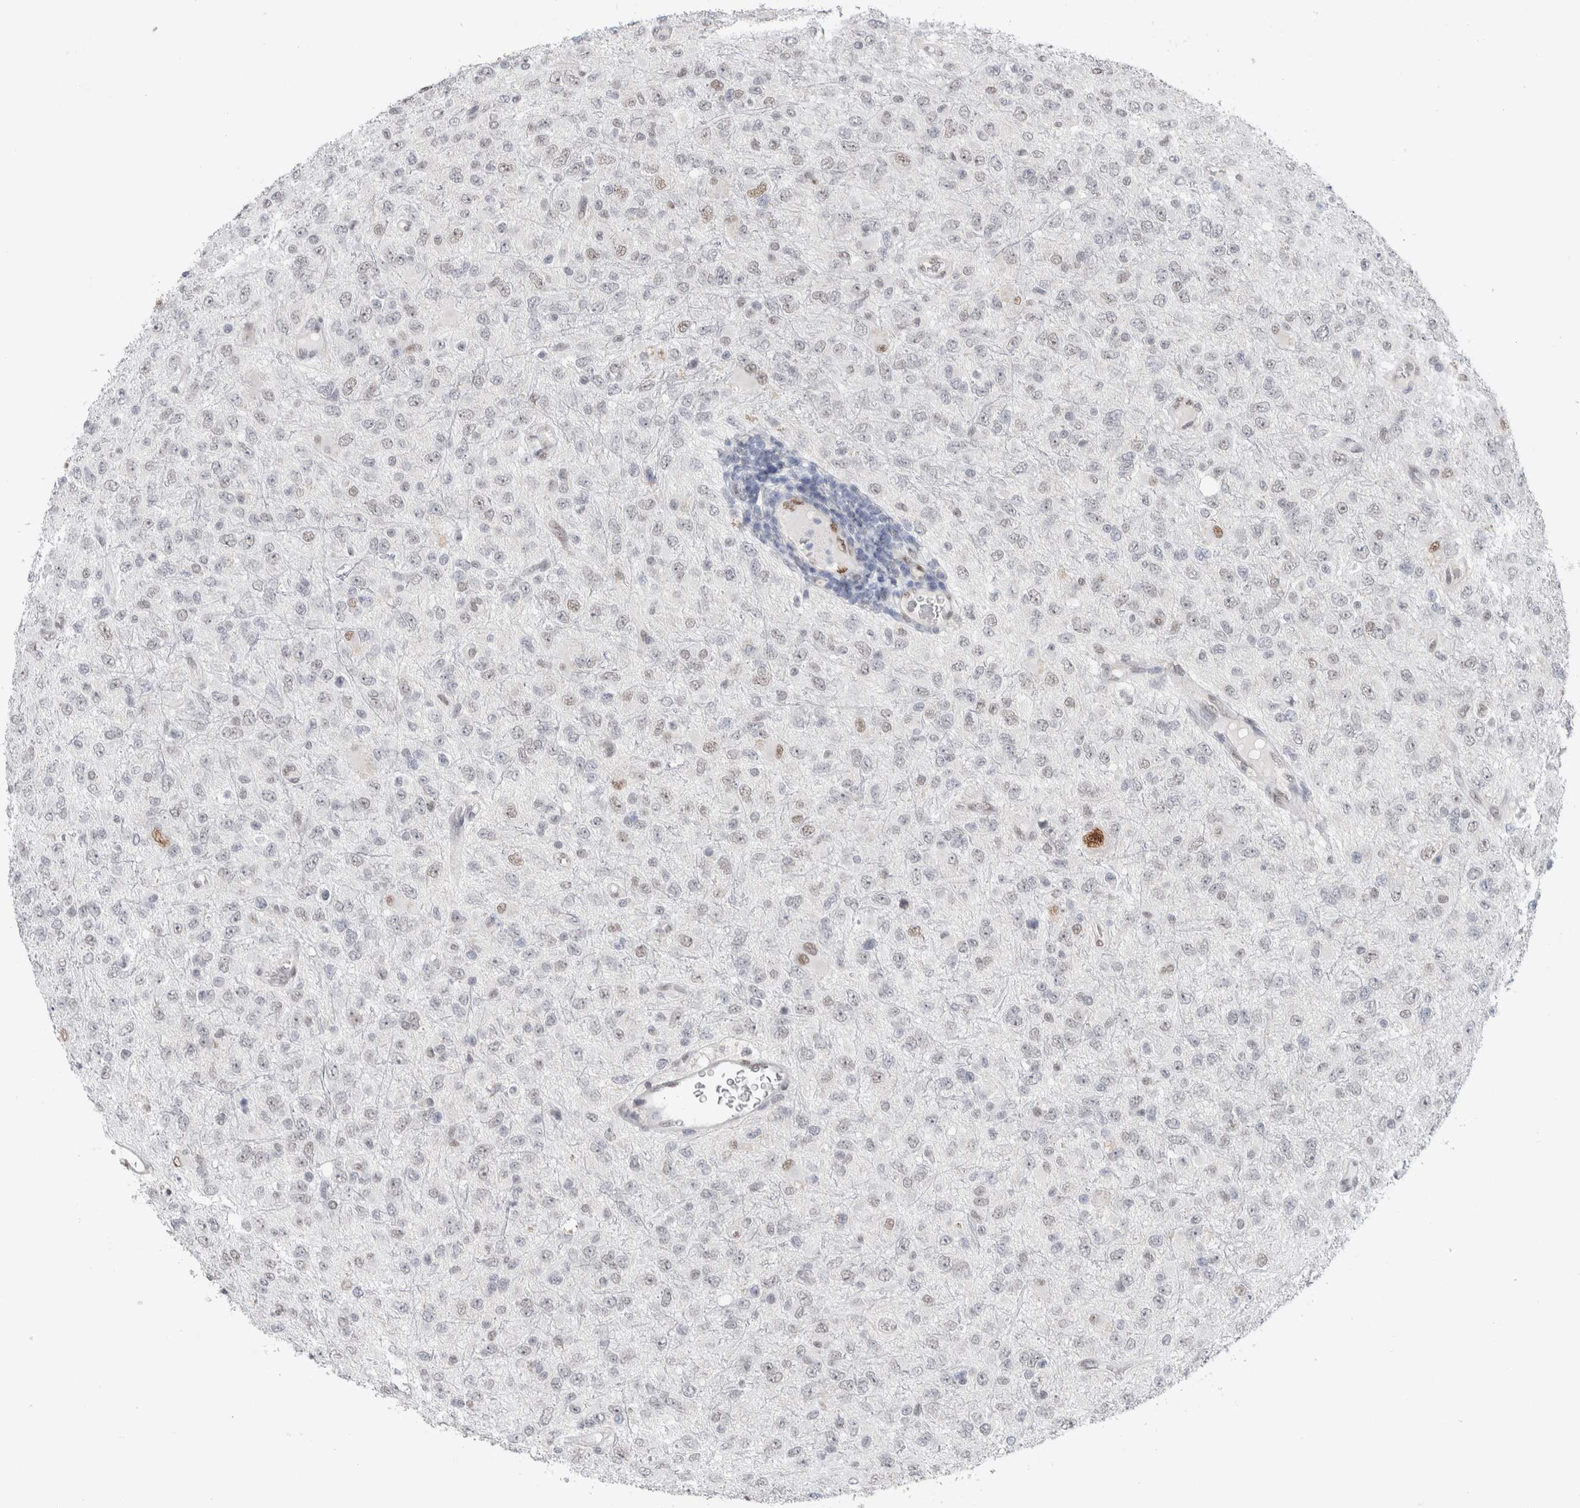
{"staining": {"intensity": "weak", "quantity": "<25%", "location": "nuclear"}, "tissue": "glioma", "cell_type": "Tumor cells", "image_type": "cancer", "snomed": [{"axis": "morphology", "description": "Glioma, malignant, High grade"}, {"axis": "topography", "description": "pancreas cauda"}], "caption": "Glioma was stained to show a protein in brown. There is no significant staining in tumor cells.", "gene": "PRMT1", "patient": {"sex": "male", "age": 60}}